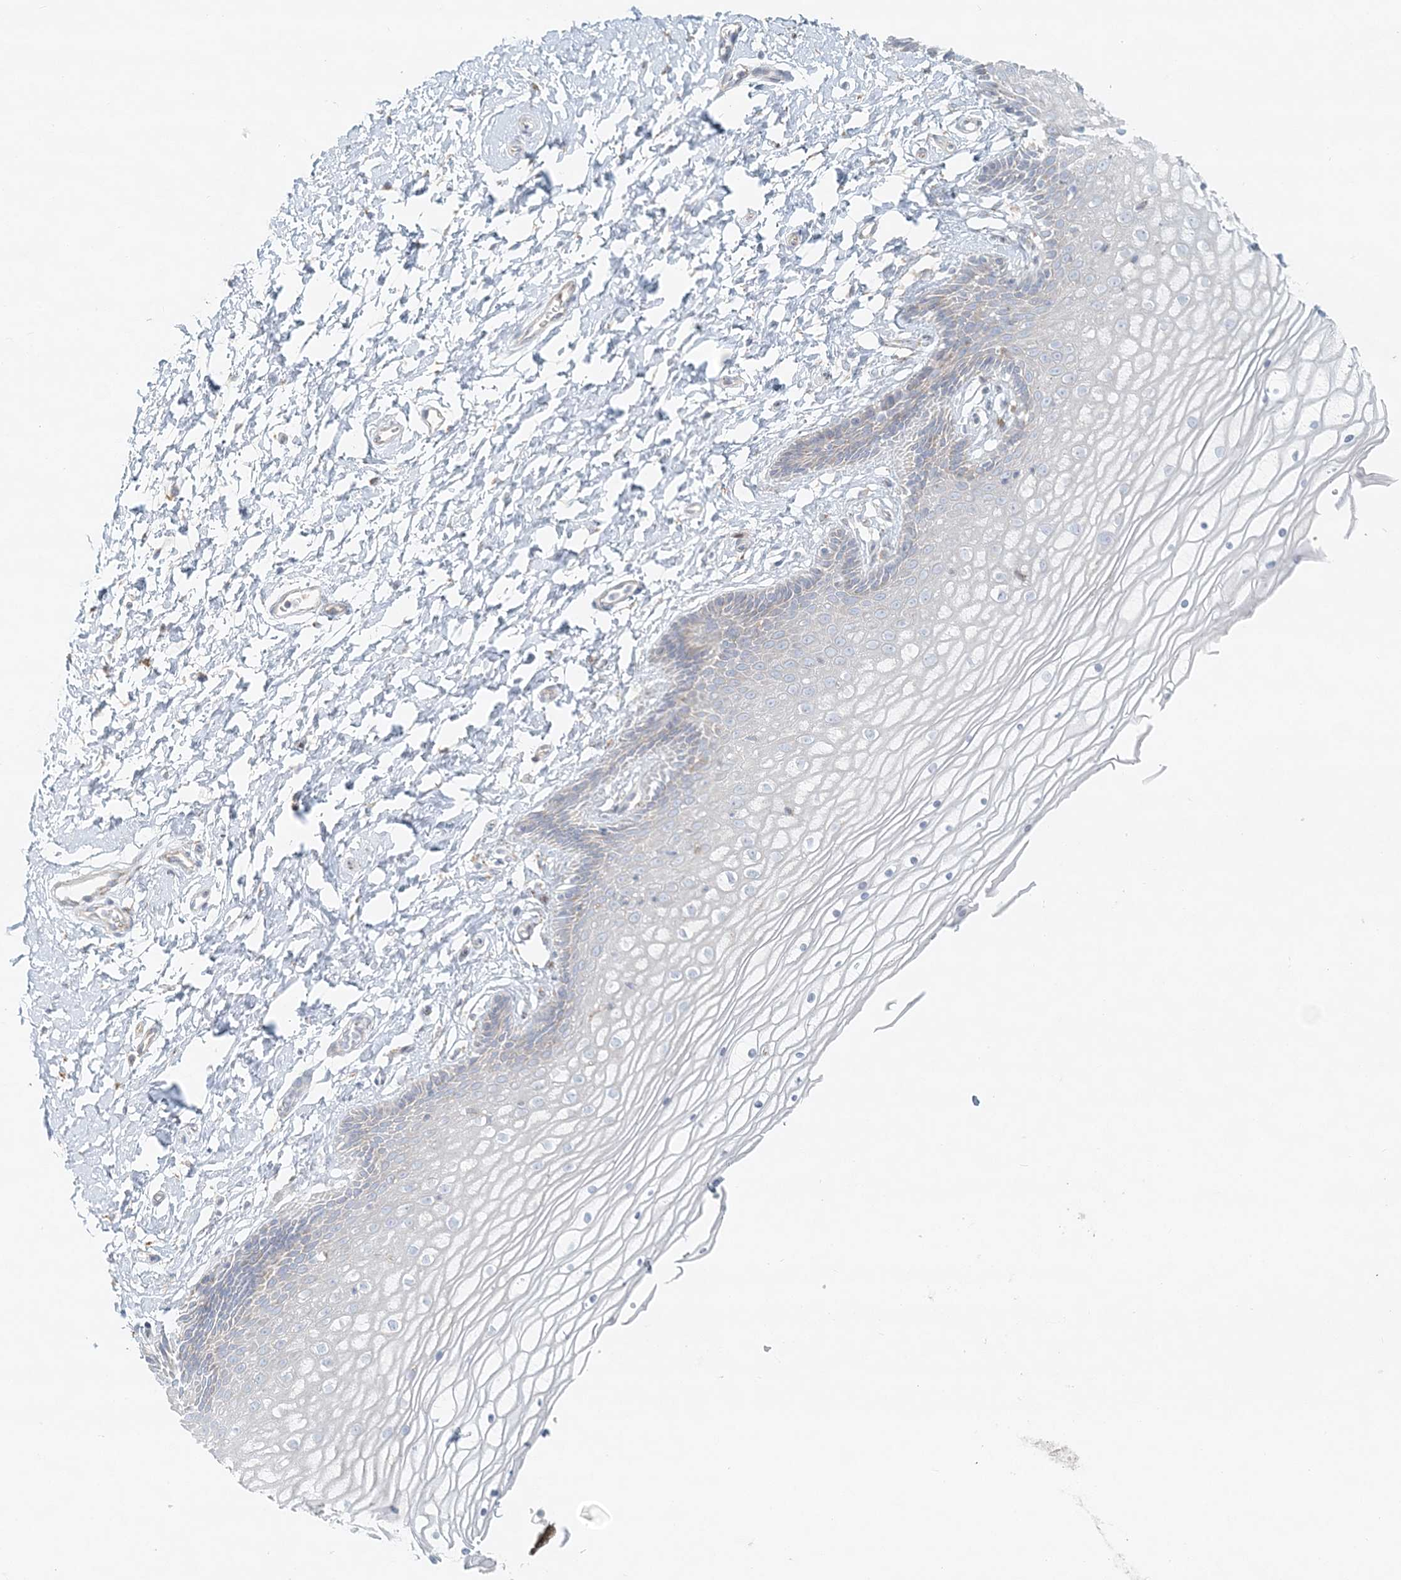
{"staining": {"intensity": "moderate", "quantity": "<25%", "location": "cytoplasmic/membranous"}, "tissue": "vagina", "cell_type": "Squamous epithelial cells", "image_type": "normal", "snomed": [{"axis": "morphology", "description": "Normal tissue, NOS"}, {"axis": "topography", "description": "Vagina"}, {"axis": "topography", "description": "Cervix"}], "caption": "Vagina stained with DAB immunohistochemistry exhibits low levels of moderate cytoplasmic/membranous staining in approximately <25% of squamous epithelial cells.", "gene": "STK11IP", "patient": {"sex": "female", "age": 40}}